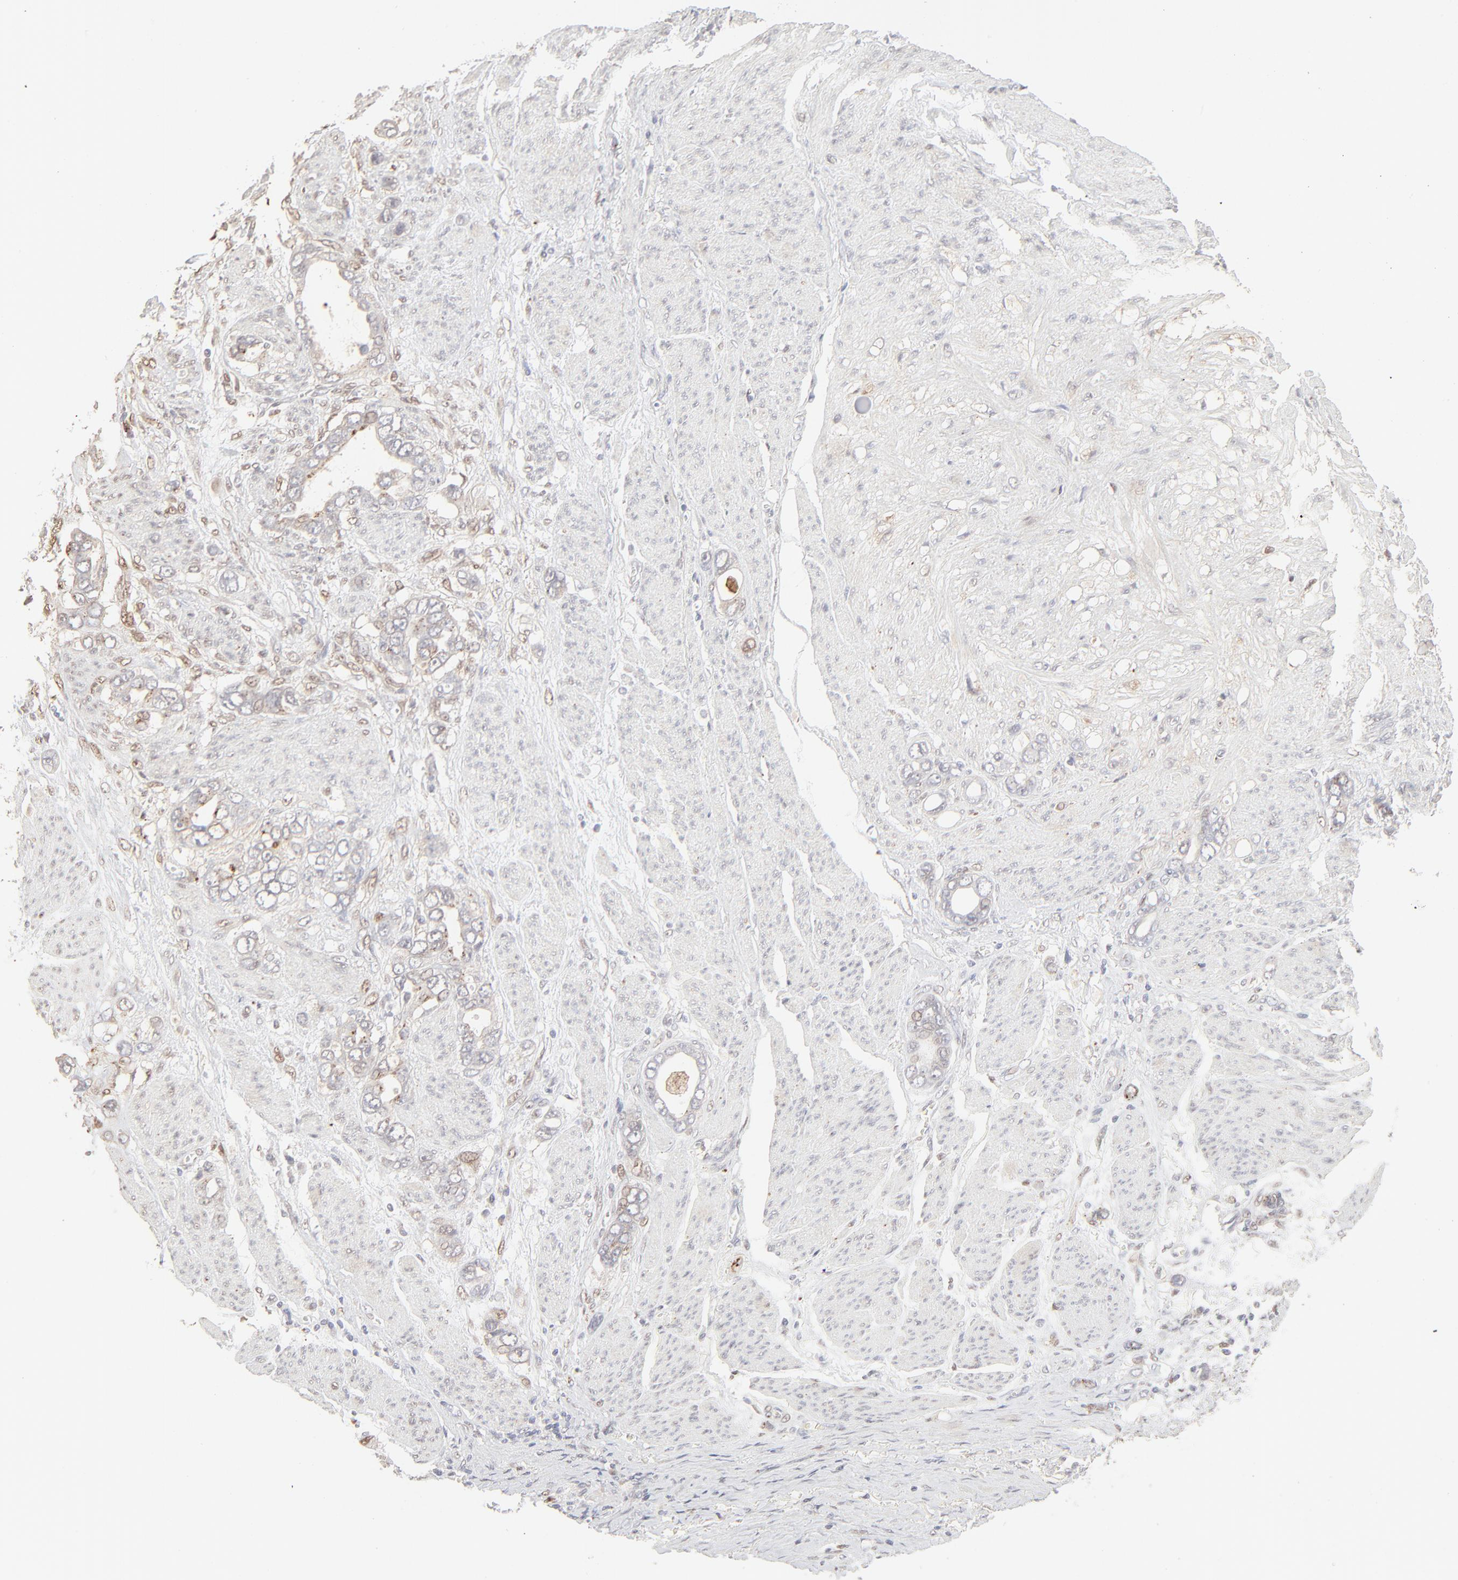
{"staining": {"intensity": "negative", "quantity": "none", "location": "none"}, "tissue": "stomach cancer", "cell_type": "Tumor cells", "image_type": "cancer", "snomed": [{"axis": "morphology", "description": "Adenocarcinoma, NOS"}, {"axis": "topography", "description": "Stomach"}], "caption": "This is a image of IHC staining of stomach cancer (adenocarcinoma), which shows no positivity in tumor cells. Nuclei are stained in blue.", "gene": "LGALS2", "patient": {"sex": "male", "age": 78}}